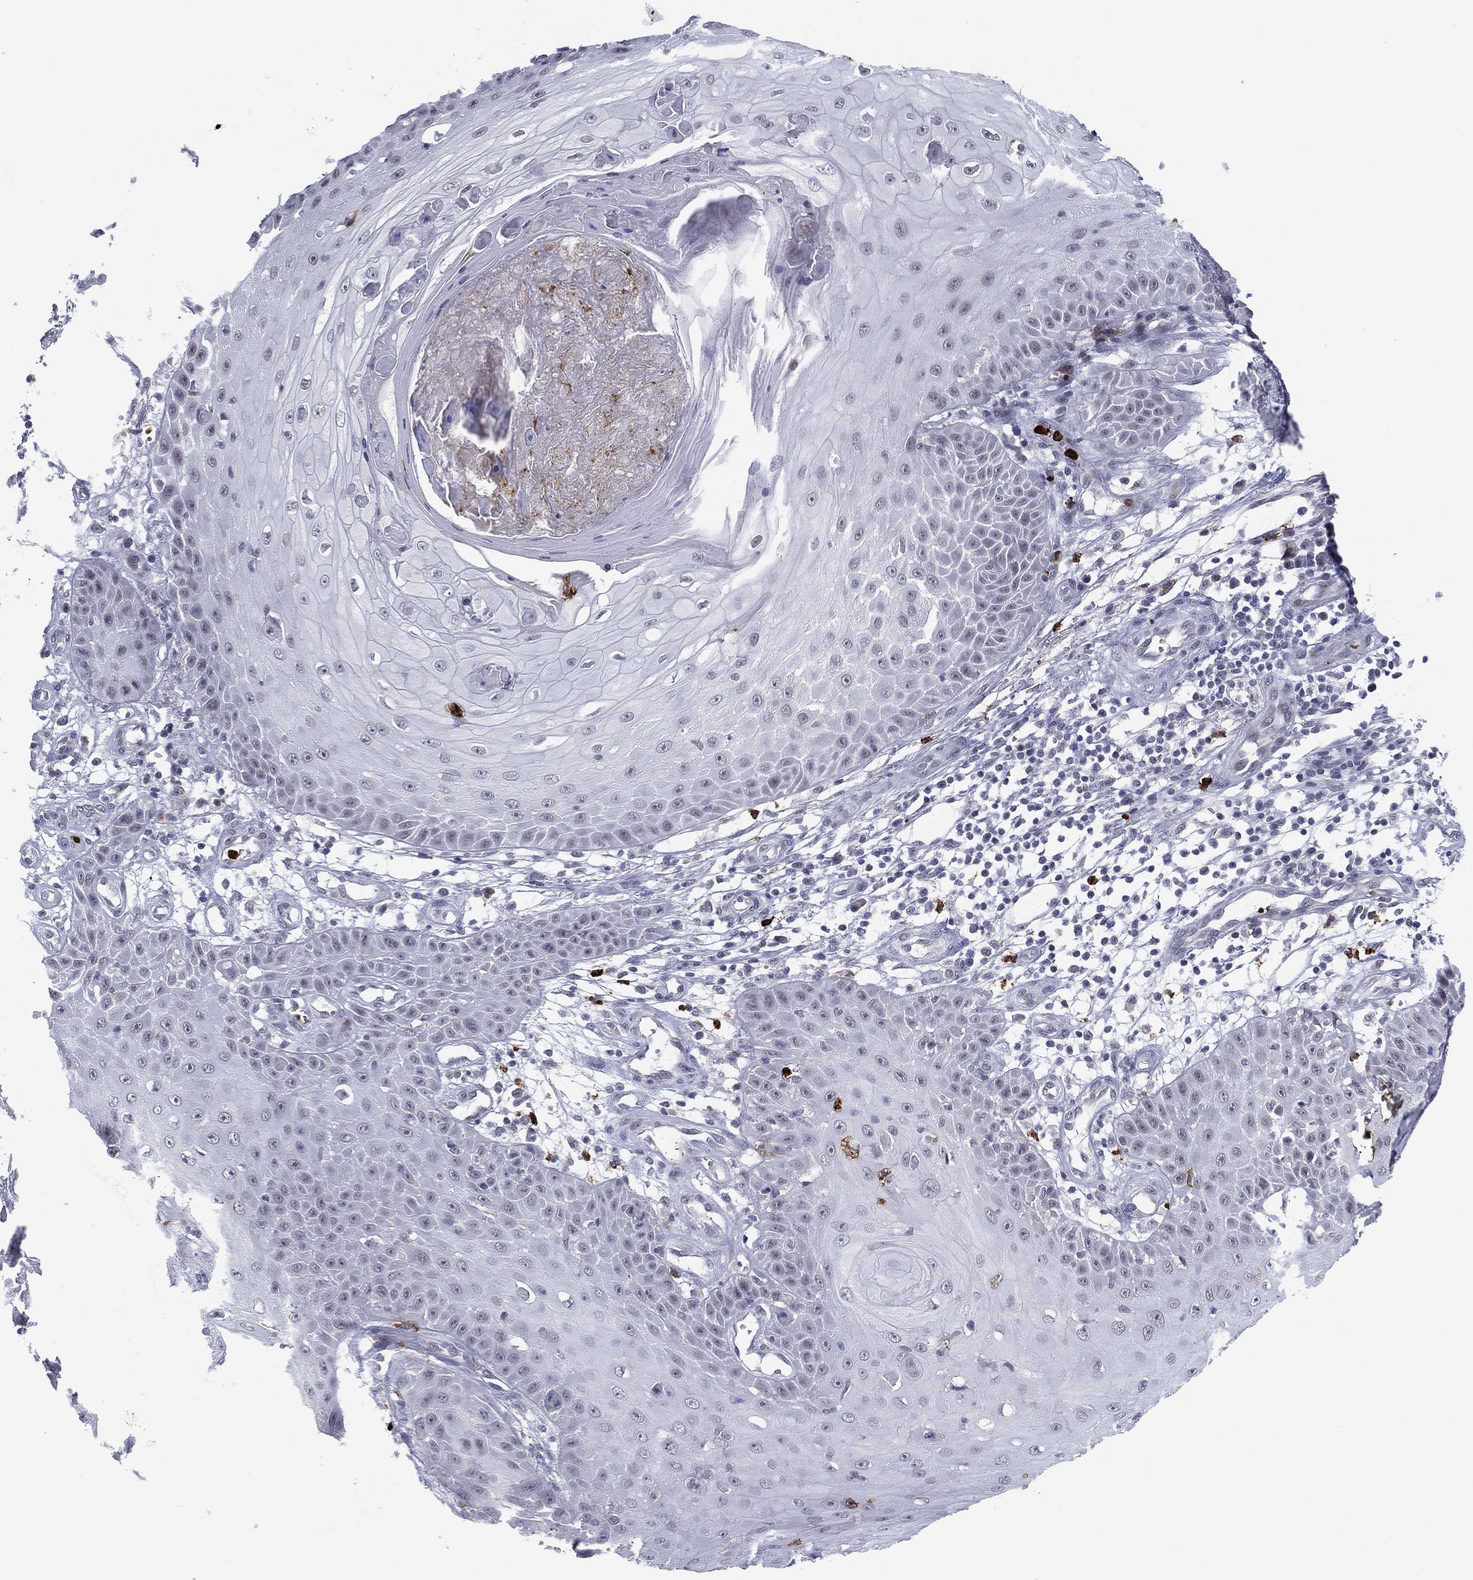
{"staining": {"intensity": "negative", "quantity": "none", "location": "none"}, "tissue": "skin cancer", "cell_type": "Tumor cells", "image_type": "cancer", "snomed": [{"axis": "morphology", "description": "Squamous cell carcinoma, NOS"}, {"axis": "topography", "description": "Skin"}], "caption": "Immunohistochemistry histopathology image of neoplastic tissue: squamous cell carcinoma (skin) stained with DAB reveals no significant protein expression in tumor cells. (DAB immunohistochemistry (IHC) with hematoxylin counter stain).", "gene": "CD177", "patient": {"sex": "male", "age": 70}}